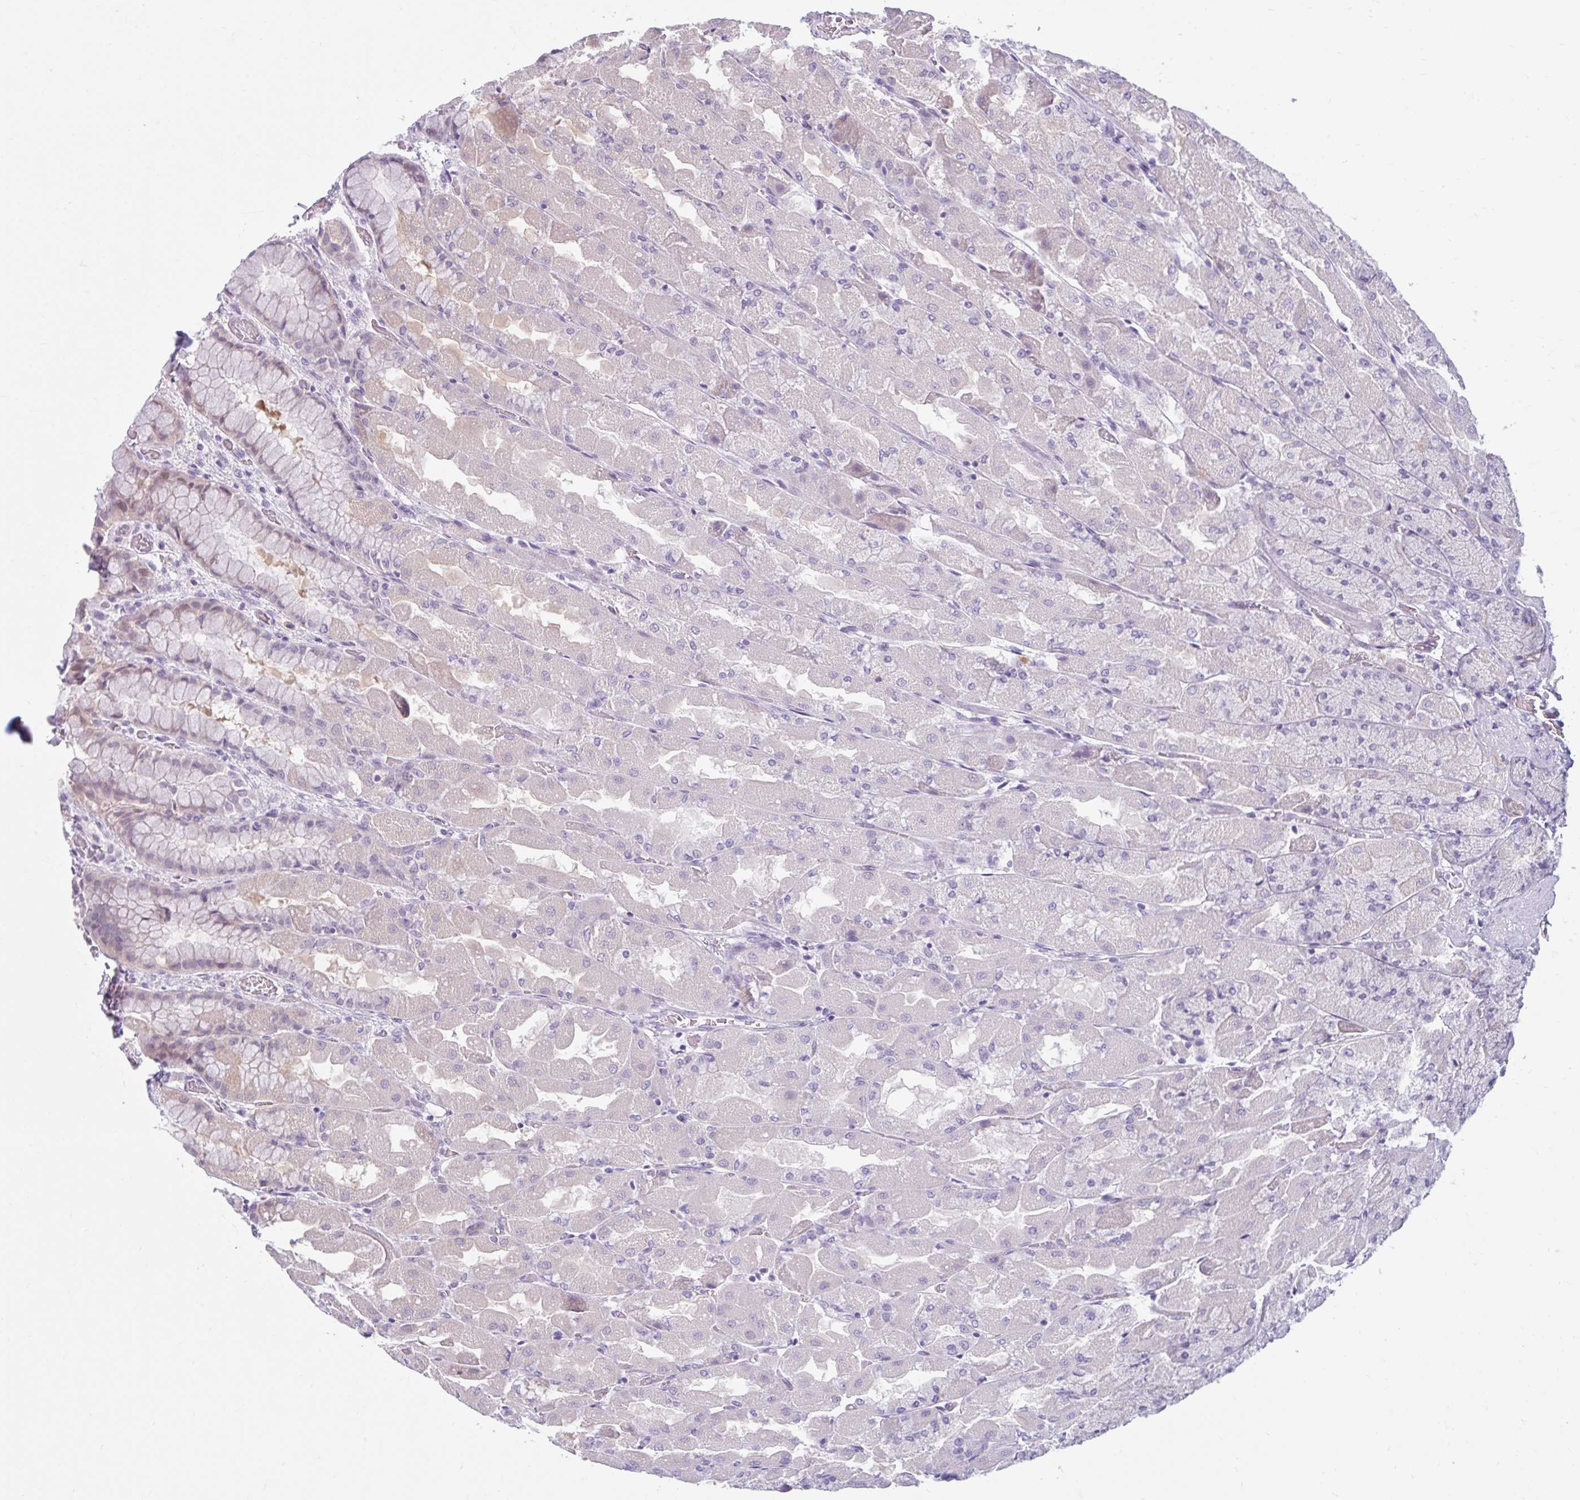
{"staining": {"intensity": "weak", "quantity": "<25%", "location": "cytoplasmic/membranous,nuclear"}, "tissue": "stomach", "cell_type": "Glandular cells", "image_type": "normal", "snomed": [{"axis": "morphology", "description": "Normal tissue, NOS"}, {"axis": "topography", "description": "Stomach"}], "caption": "Human stomach stained for a protein using IHC reveals no expression in glandular cells.", "gene": "FAM153A", "patient": {"sex": "female", "age": 61}}